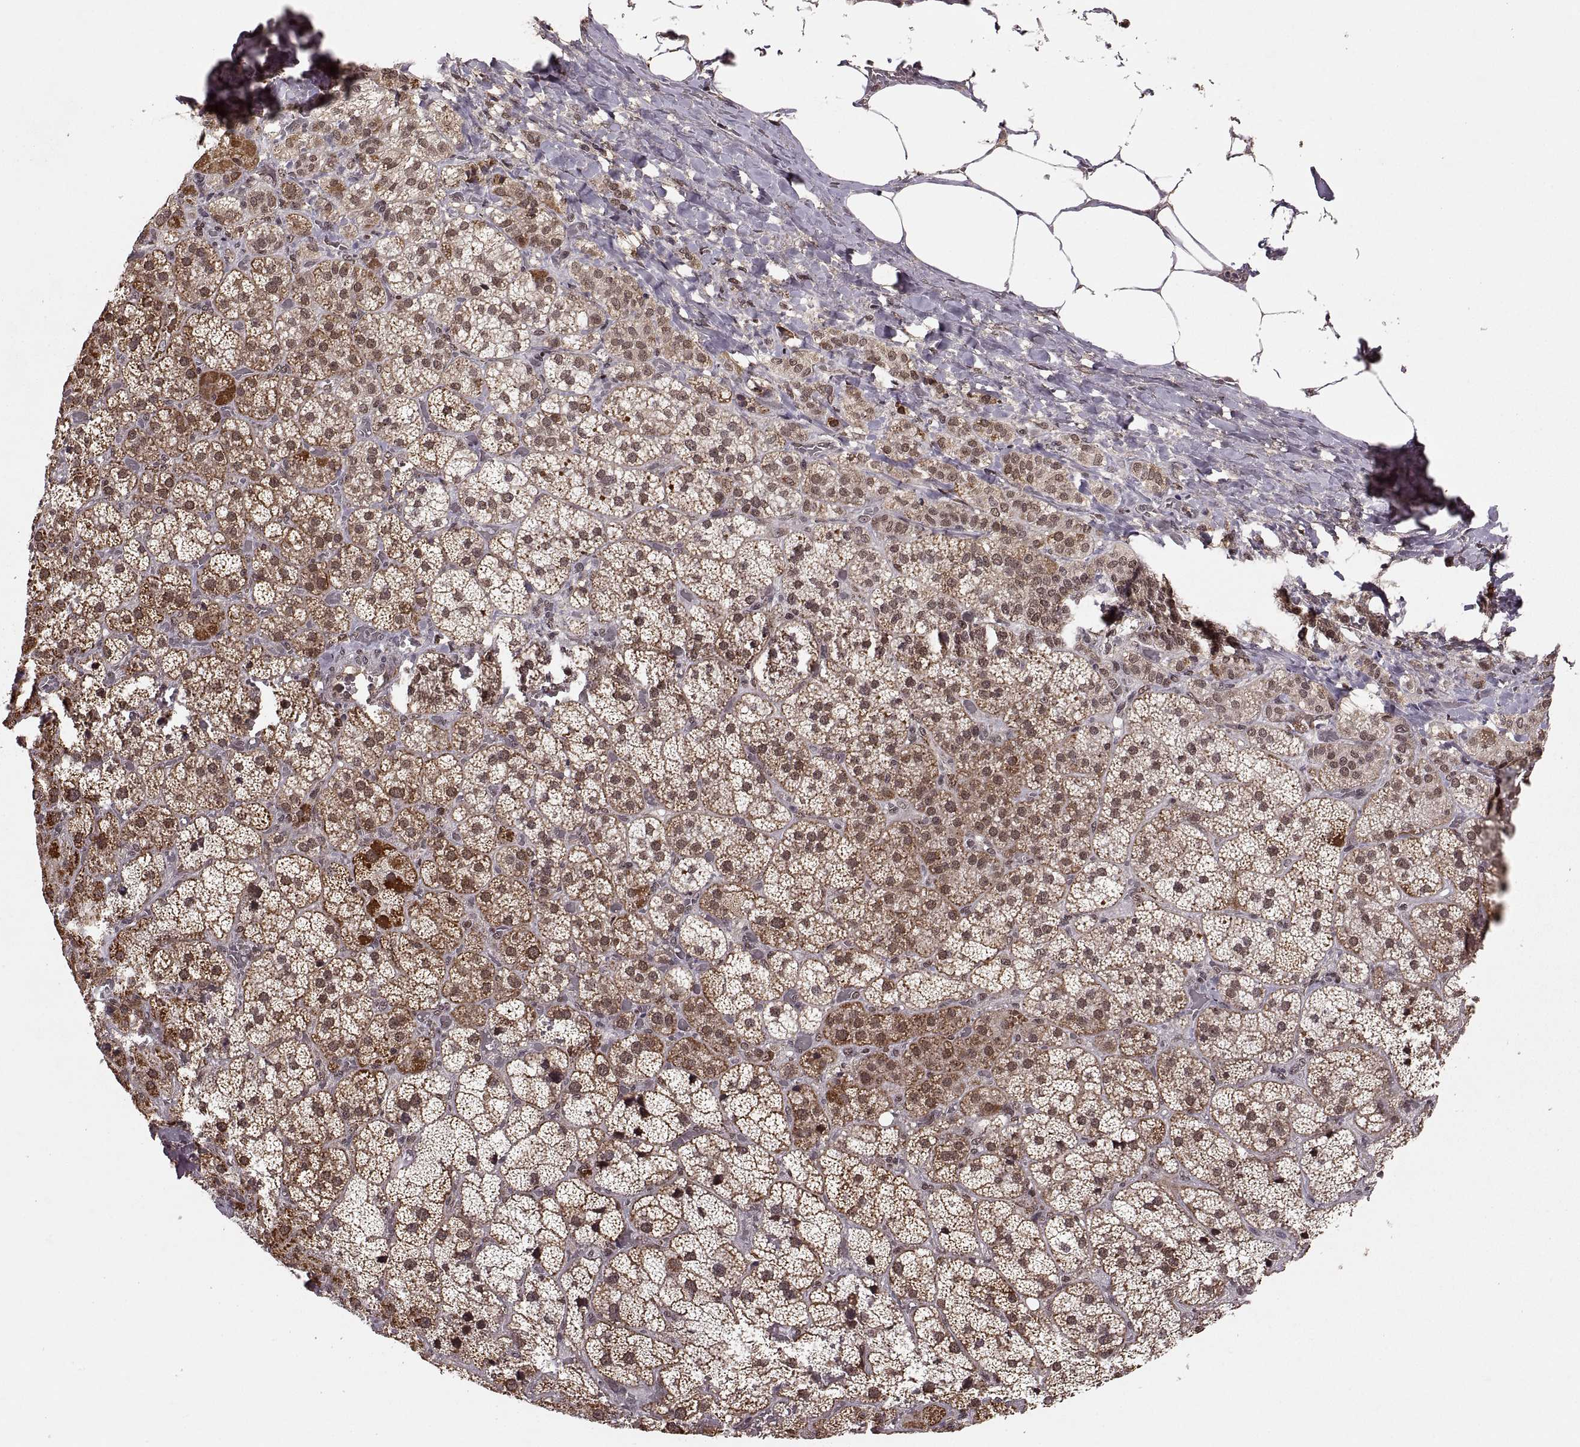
{"staining": {"intensity": "moderate", "quantity": ">75%", "location": "cytoplasmic/membranous,nuclear"}, "tissue": "adrenal gland", "cell_type": "Glandular cells", "image_type": "normal", "snomed": [{"axis": "morphology", "description": "Normal tissue, NOS"}, {"axis": "topography", "description": "Adrenal gland"}], "caption": "An immunohistochemistry photomicrograph of benign tissue is shown. Protein staining in brown shows moderate cytoplasmic/membranous,nuclear positivity in adrenal gland within glandular cells.", "gene": "RFT1", "patient": {"sex": "male", "age": 57}}